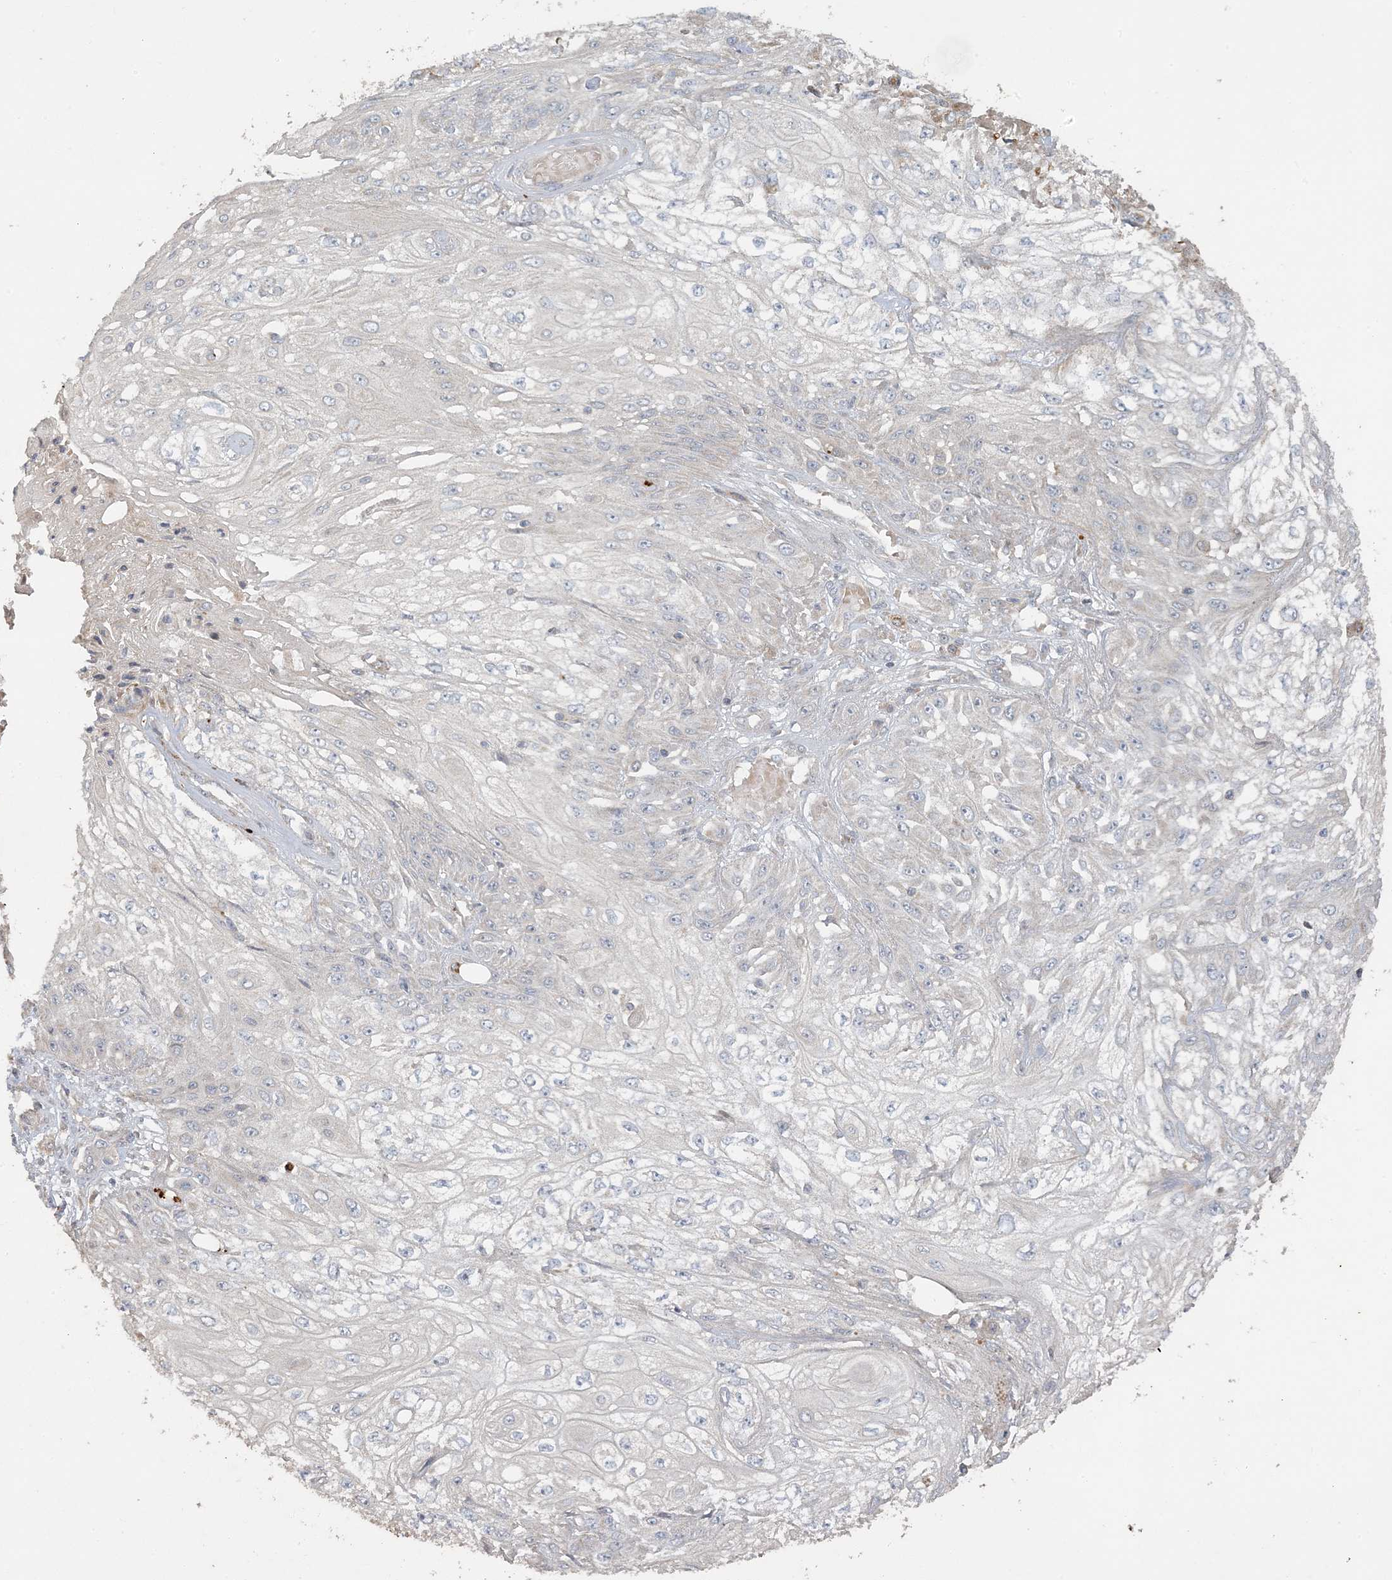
{"staining": {"intensity": "negative", "quantity": "none", "location": "none"}, "tissue": "skin cancer", "cell_type": "Tumor cells", "image_type": "cancer", "snomed": [{"axis": "morphology", "description": "Squamous cell carcinoma, NOS"}, {"axis": "morphology", "description": "Squamous cell carcinoma, metastatic, NOS"}, {"axis": "topography", "description": "Skin"}, {"axis": "topography", "description": "Lymph node"}], "caption": "This is an immunohistochemistry micrograph of skin cancer (squamous cell carcinoma). There is no positivity in tumor cells.", "gene": "LTN1", "patient": {"sex": "male", "age": 75}}